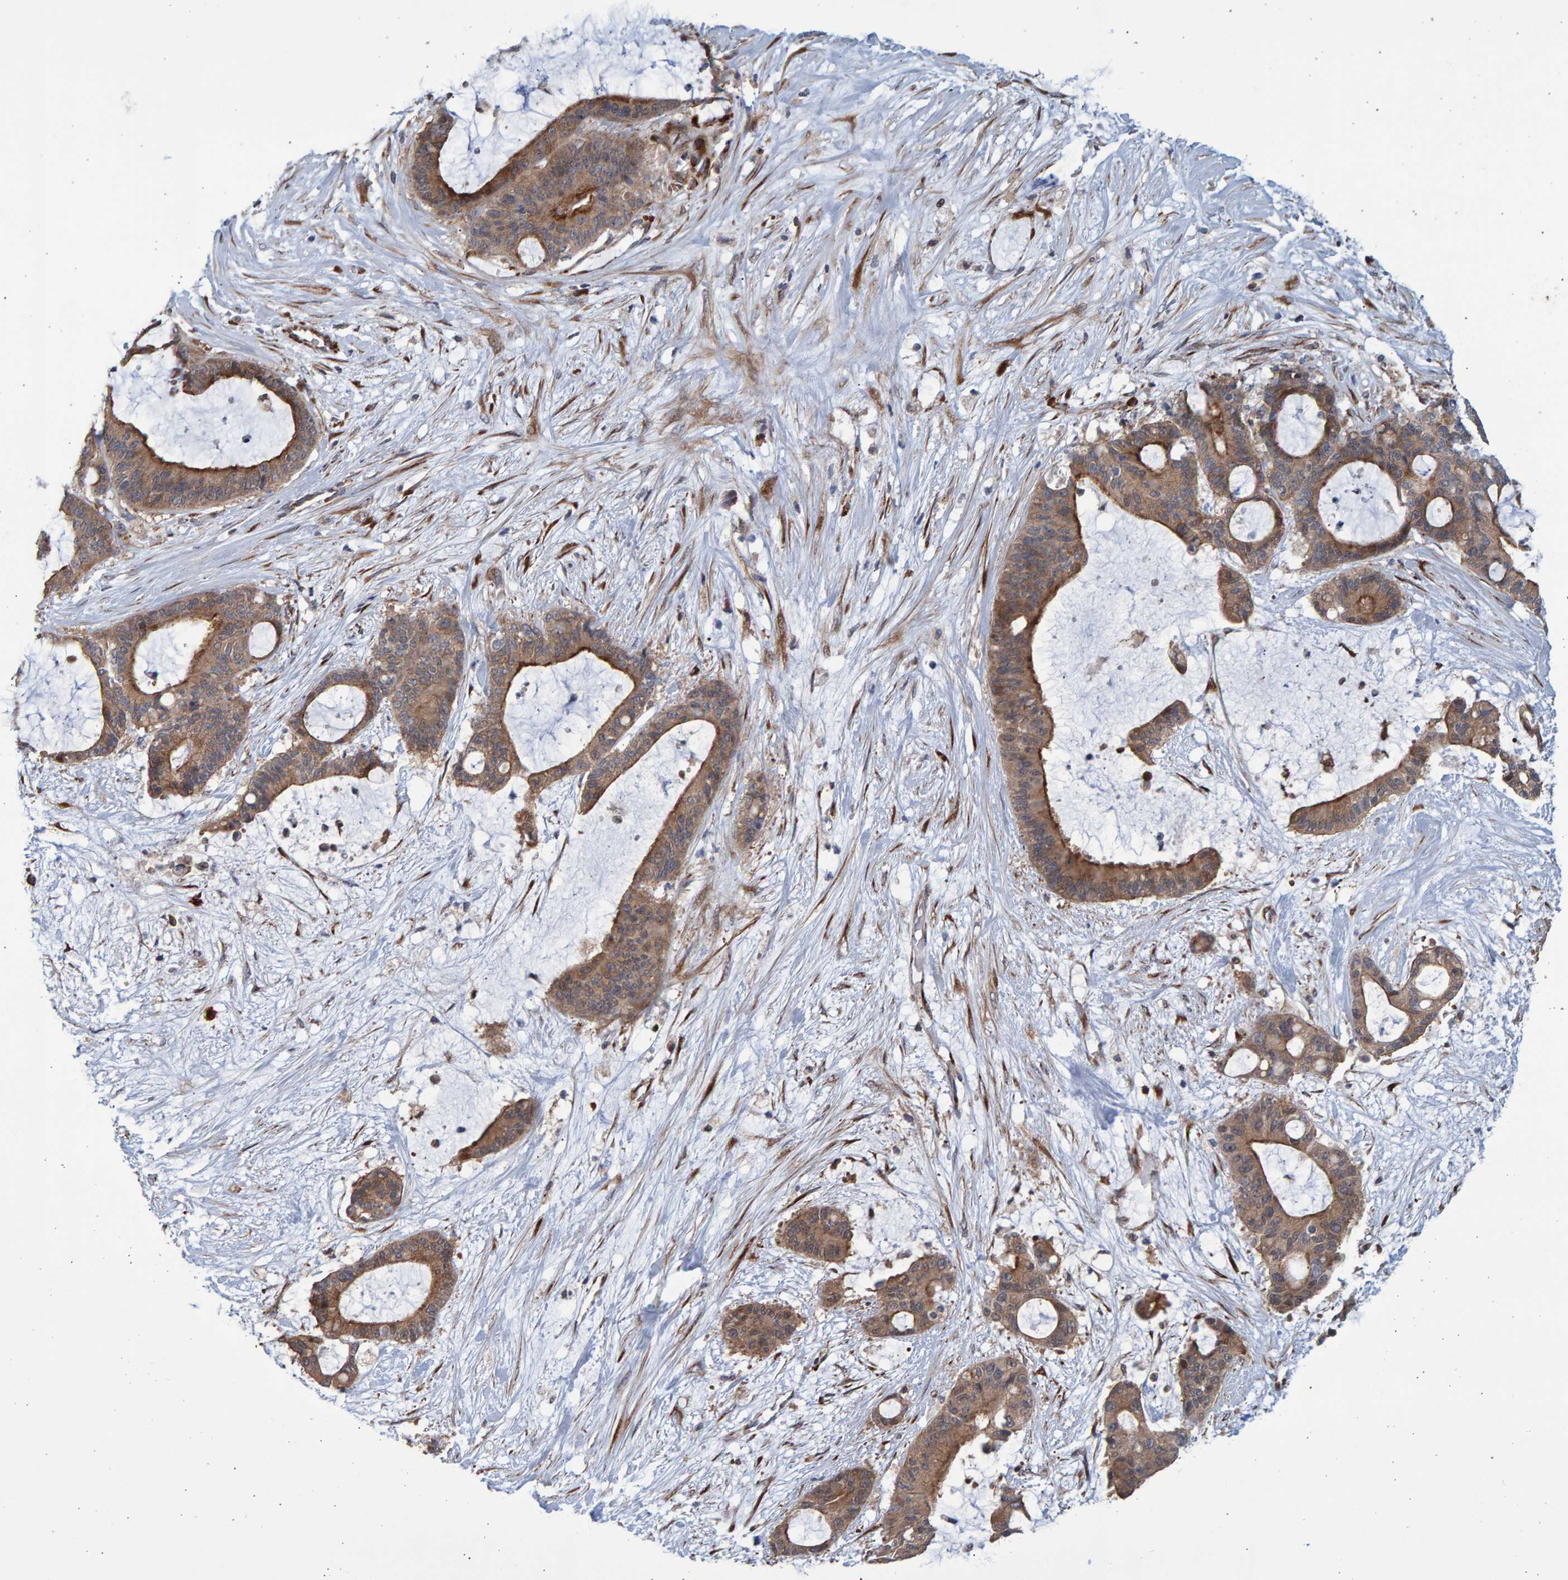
{"staining": {"intensity": "moderate", "quantity": ">75%", "location": "cytoplasmic/membranous"}, "tissue": "liver cancer", "cell_type": "Tumor cells", "image_type": "cancer", "snomed": [{"axis": "morphology", "description": "Cholangiocarcinoma"}, {"axis": "topography", "description": "Liver"}], "caption": "Protein analysis of liver cholangiocarcinoma tissue shows moderate cytoplasmic/membranous positivity in about >75% of tumor cells. The staining was performed using DAB (3,3'-diaminobenzidine) to visualize the protein expression in brown, while the nuclei were stained in blue with hematoxylin (Magnification: 20x).", "gene": "LRBA", "patient": {"sex": "female", "age": 73}}